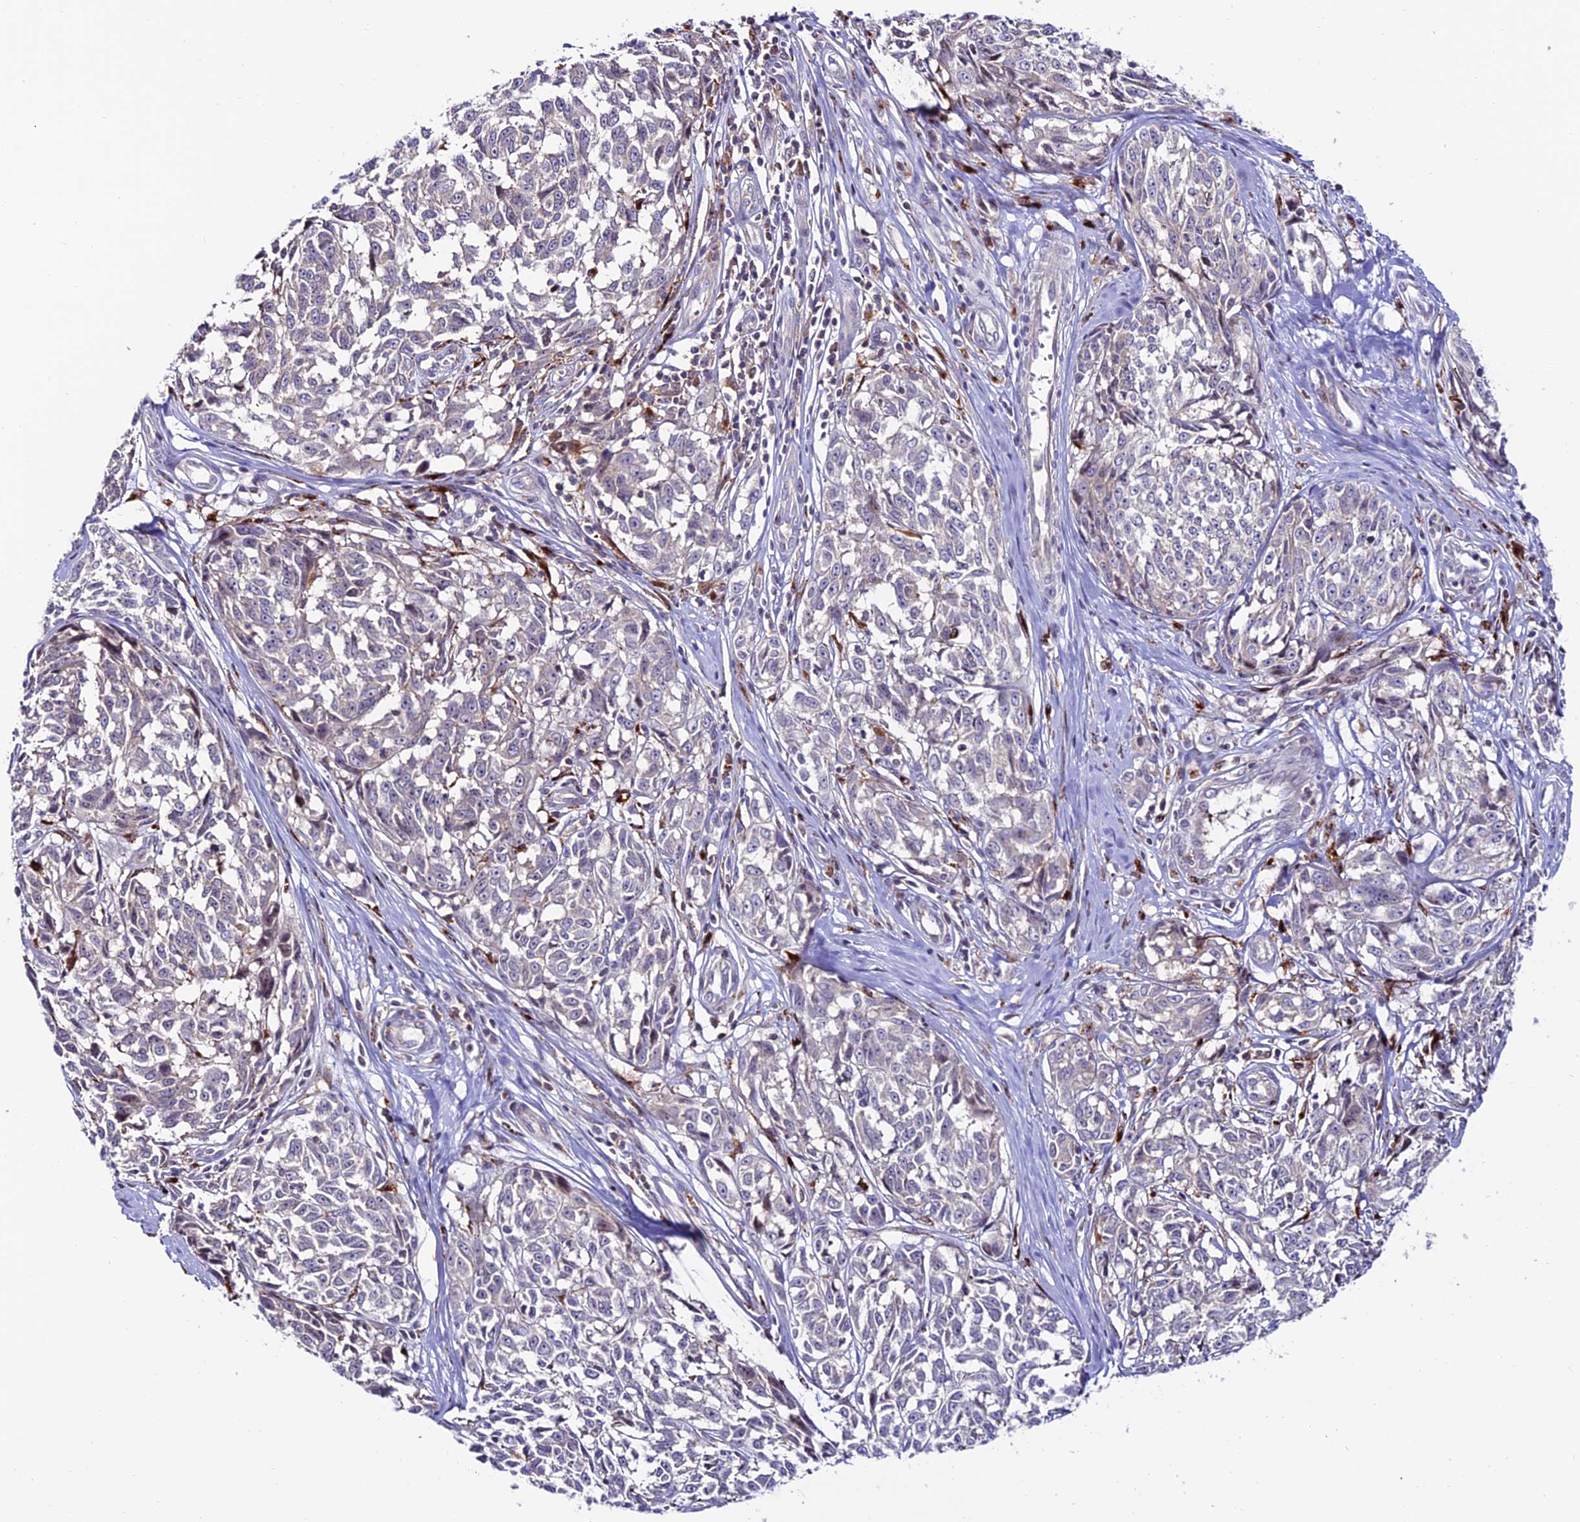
{"staining": {"intensity": "negative", "quantity": "none", "location": "none"}, "tissue": "melanoma", "cell_type": "Tumor cells", "image_type": "cancer", "snomed": [{"axis": "morphology", "description": "Malignant melanoma, NOS"}, {"axis": "topography", "description": "Skin"}], "caption": "This is an immunohistochemistry micrograph of melanoma. There is no expression in tumor cells.", "gene": "ARHGEF18", "patient": {"sex": "female", "age": 64}}